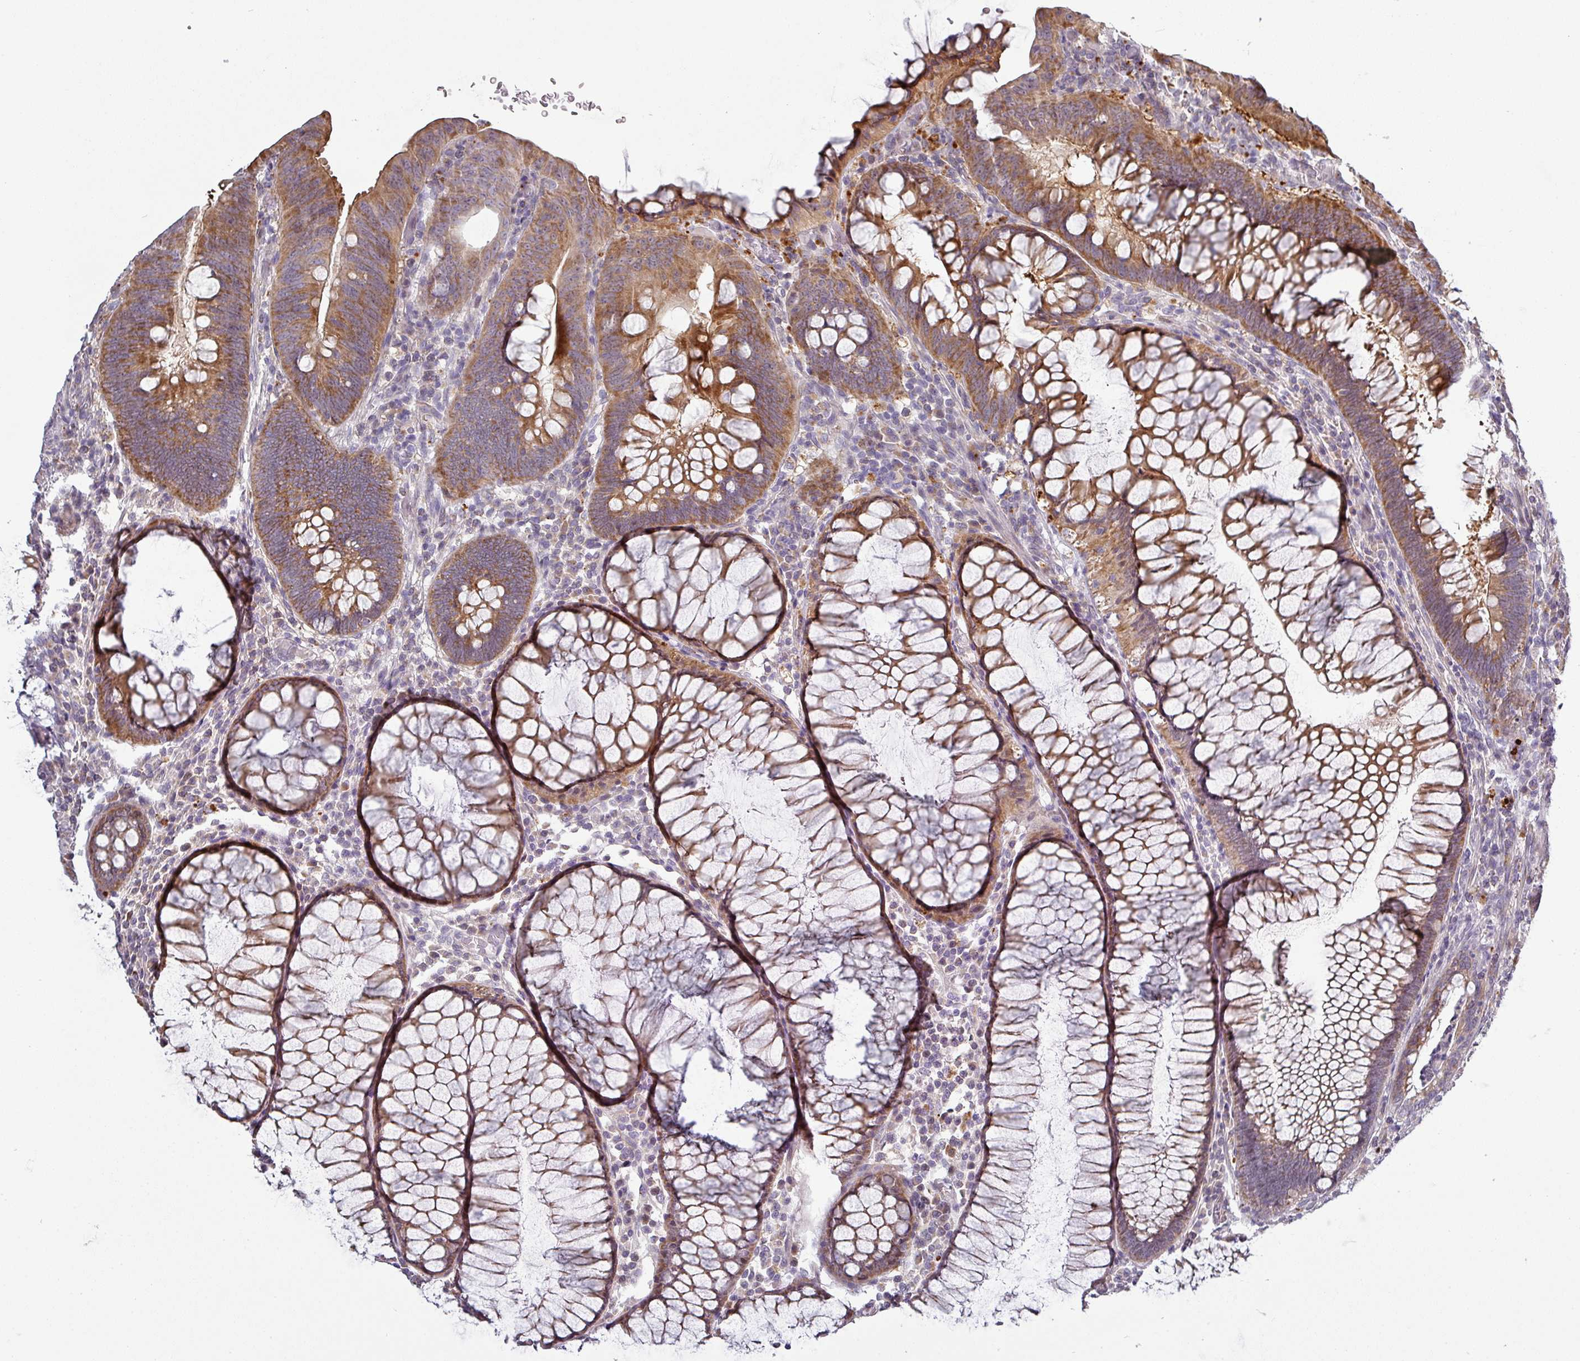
{"staining": {"intensity": "moderate", "quantity": ">75%", "location": "cytoplasmic/membranous"}, "tissue": "colorectal cancer", "cell_type": "Tumor cells", "image_type": "cancer", "snomed": [{"axis": "morphology", "description": "Adenocarcinoma, NOS"}, {"axis": "topography", "description": "Rectum"}], "caption": "This is a histology image of immunohistochemistry (IHC) staining of adenocarcinoma (colorectal), which shows moderate staining in the cytoplasmic/membranous of tumor cells.", "gene": "C2orf16", "patient": {"sex": "female", "age": 75}}